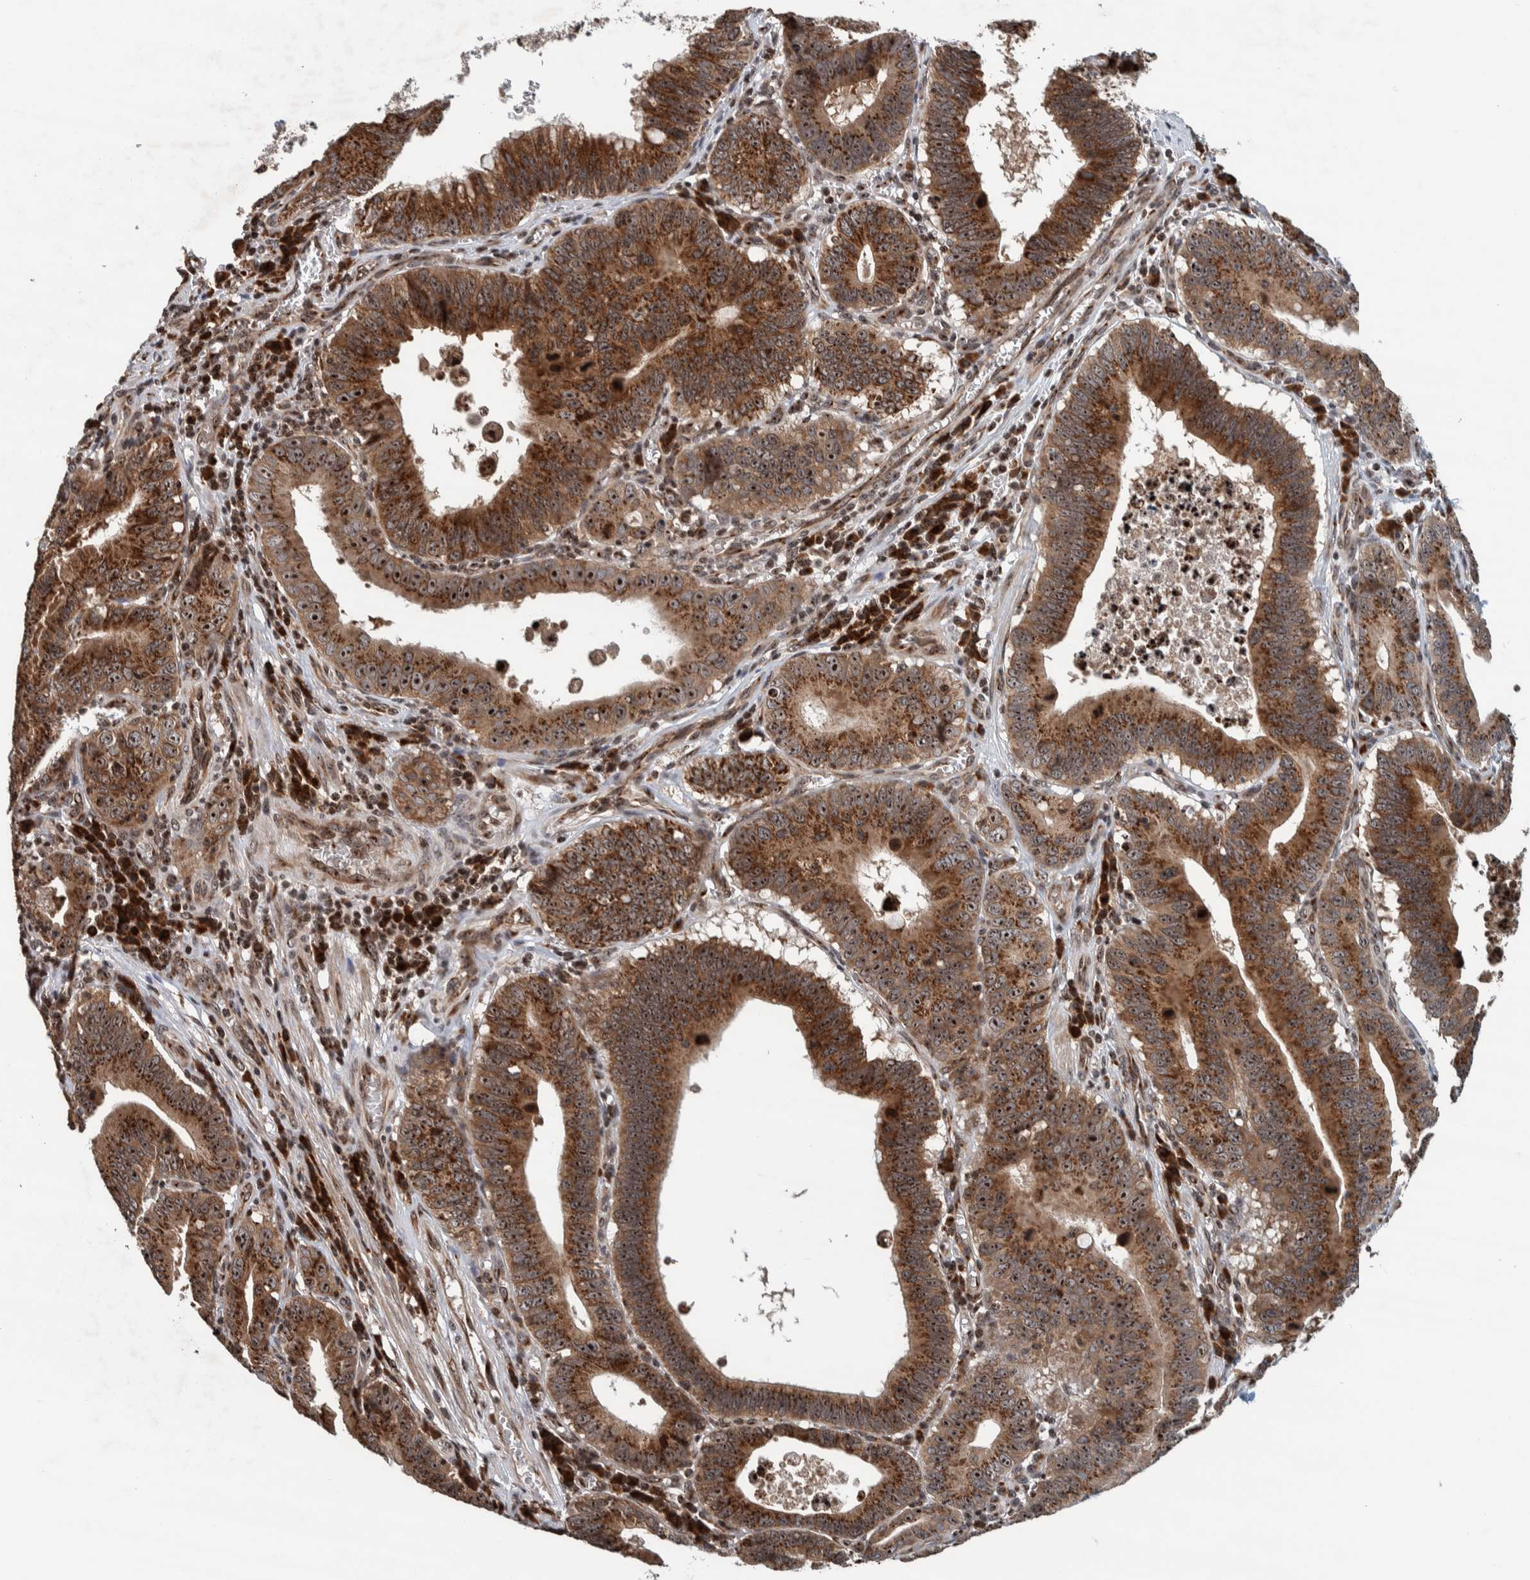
{"staining": {"intensity": "strong", "quantity": "25%-75%", "location": "cytoplasmic/membranous,nuclear"}, "tissue": "stomach cancer", "cell_type": "Tumor cells", "image_type": "cancer", "snomed": [{"axis": "morphology", "description": "Adenocarcinoma, NOS"}, {"axis": "topography", "description": "Stomach"}, {"axis": "topography", "description": "Gastric cardia"}], "caption": "The histopathology image demonstrates staining of stomach adenocarcinoma, revealing strong cytoplasmic/membranous and nuclear protein staining (brown color) within tumor cells.", "gene": "CCDC182", "patient": {"sex": "male", "age": 59}}